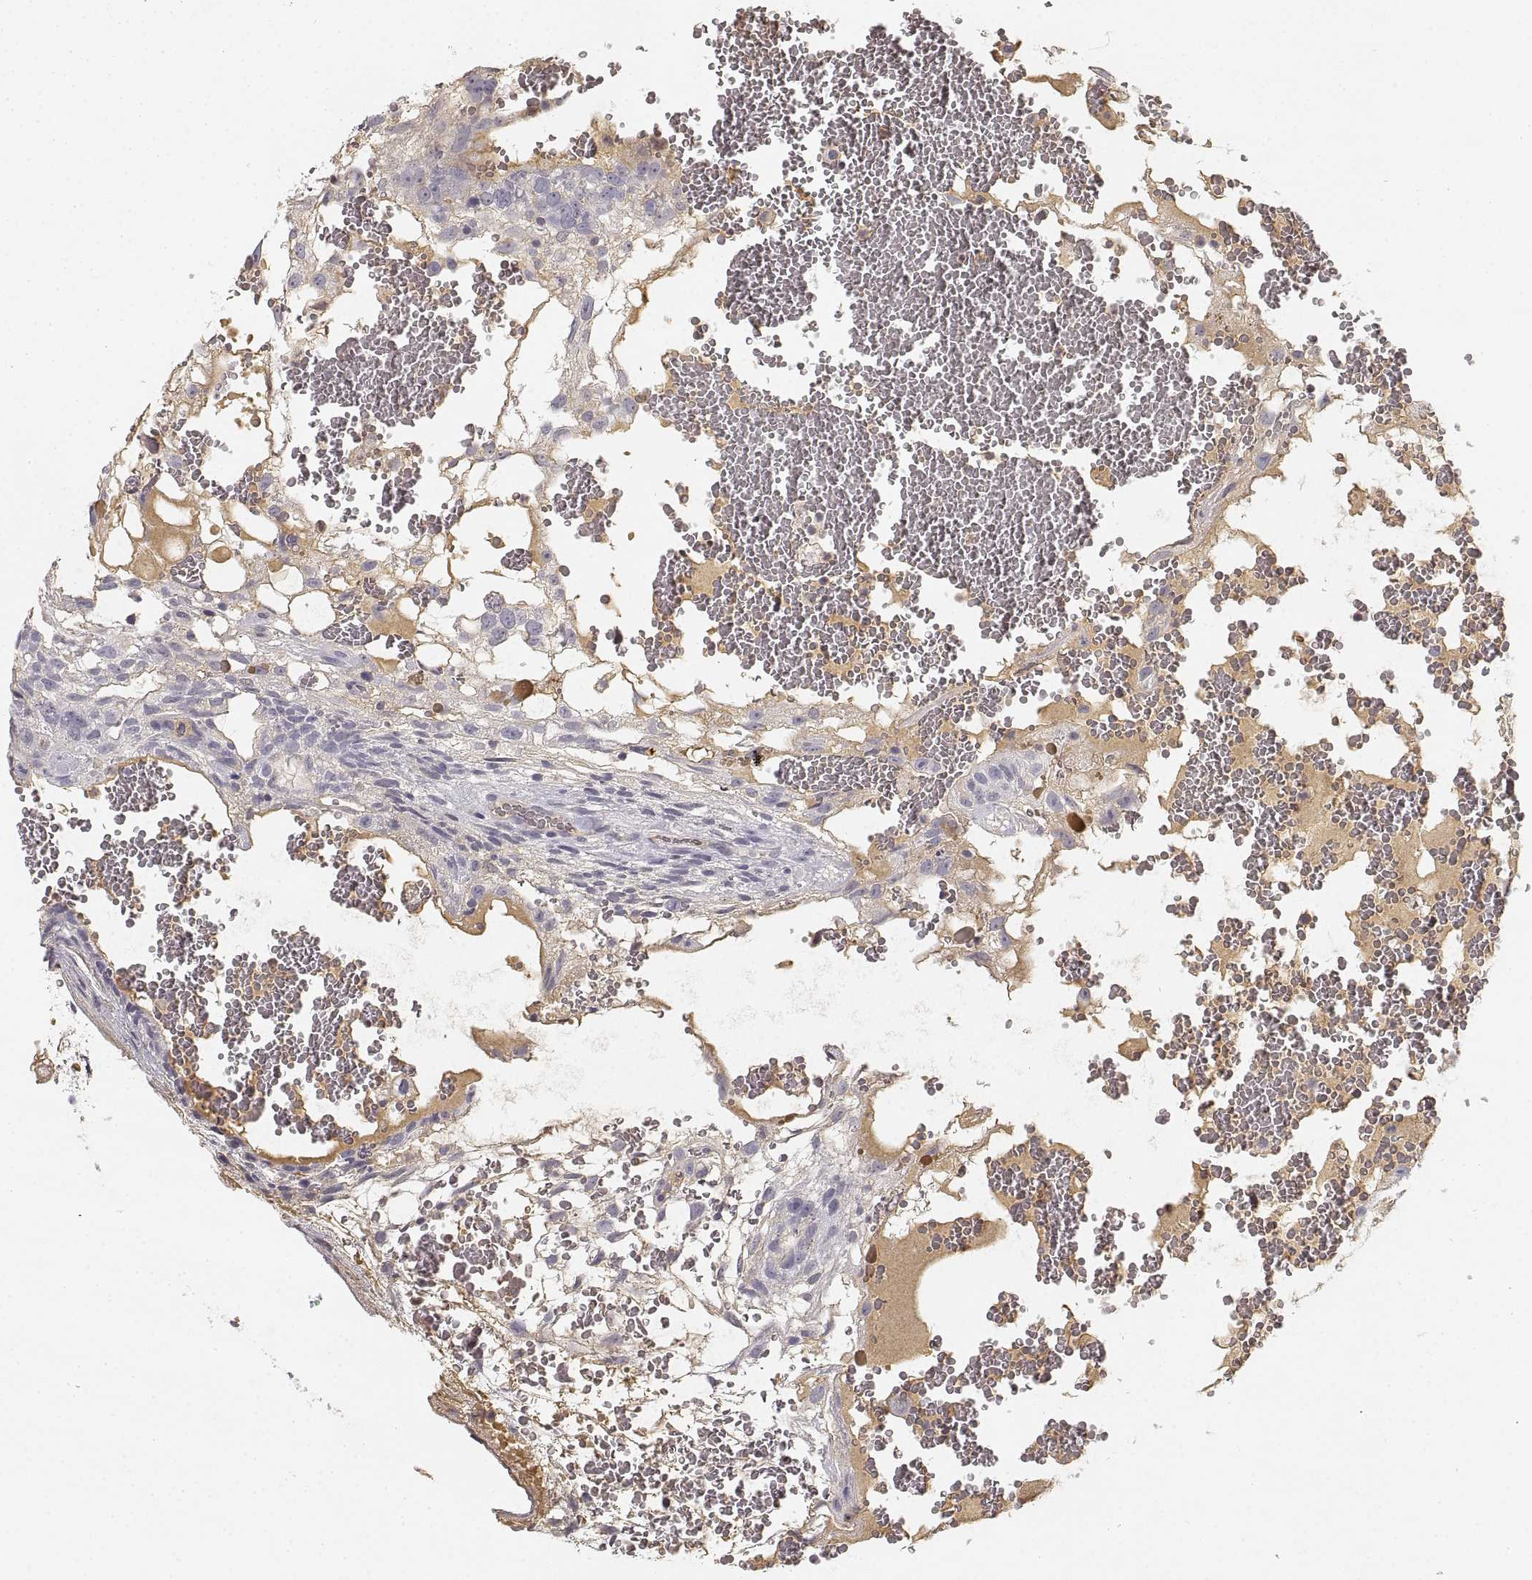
{"staining": {"intensity": "negative", "quantity": "none", "location": "none"}, "tissue": "testis cancer", "cell_type": "Tumor cells", "image_type": "cancer", "snomed": [{"axis": "morphology", "description": "Normal tissue, NOS"}, {"axis": "morphology", "description": "Carcinoma, Embryonal, NOS"}, {"axis": "topography", "description": "Testis"}], "caption": "Testis cancer was stained to show a protein in brown. There is no significant positivity in tumor cells.", "gene": "RUNDC3A", "patient": {"sex": "male", "age": 32}}